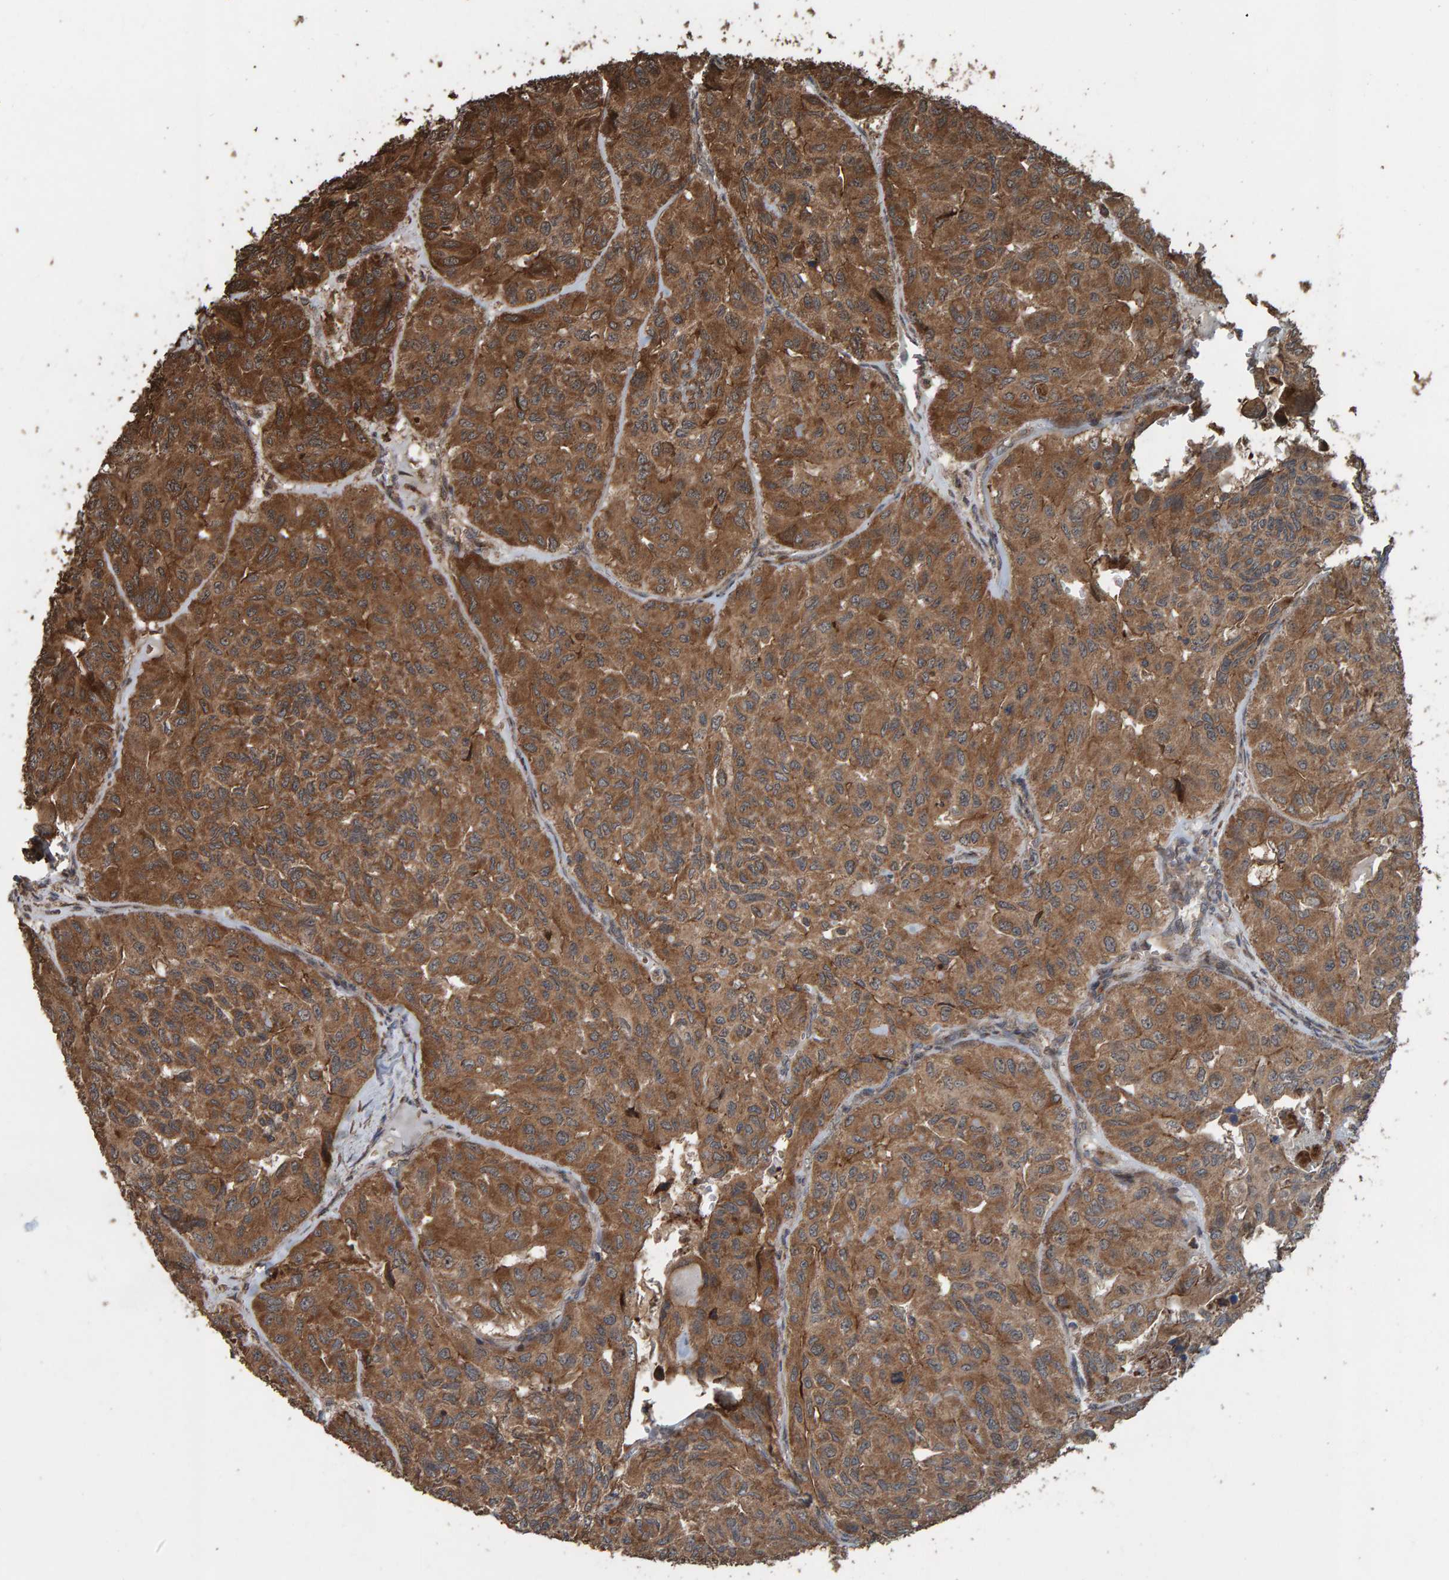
{"staining": {"intensity": "moderate", "quantity": ">75%", "location": "cytoplasmic/membranous"}, "tissue": "head and neck cancer", "cell_type": "Tumor cells", "image_type": "cancer", "snomed": [{"axis": "morphology", "description": "Adenocarcinoma, NOS"}, {"axis": "topography", "description": "Salivary gland, NOS"}, {"axis": "topography", "description": "Head-Neck"}], "caption": "Brown immunohistochemical staining in adenocarcinoma (head and neck) demonstrates moderate cytoplasmic/membranous staining in approximately >75% of tumor cells.", "gene": "DUS1L", "patient": {"sex": "female", "age": 76}}